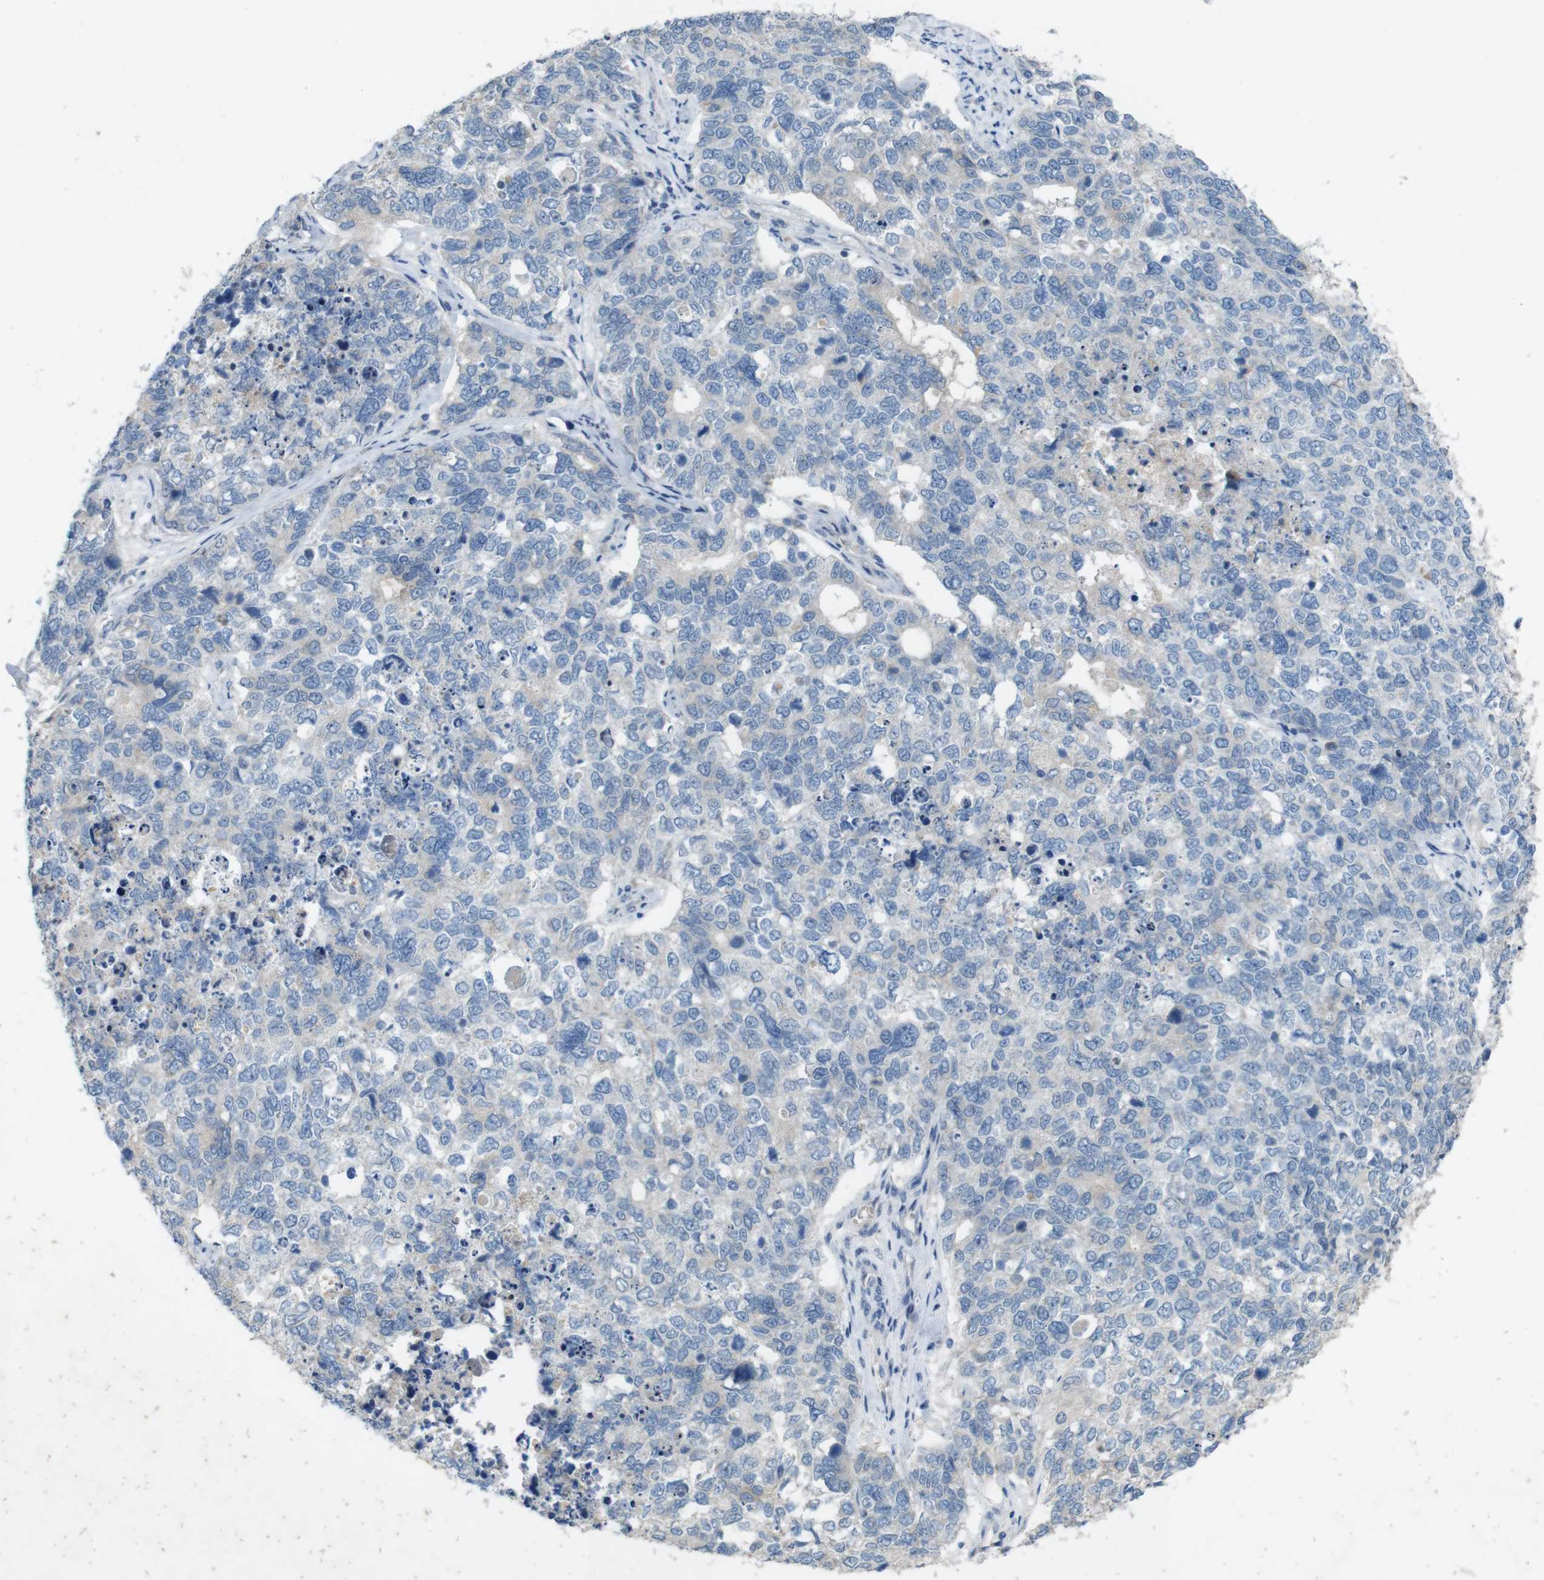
{"staining": {"intensity": "negative", "quantity": "none", "location": "none"}, "tissue": "cervical cancer", "cell_type": "Tumor cells", "image_type": "cancer", "snomed": [{"axis": "morphology", "description": "Squamous cell carcinoma, NOS"}, {"axis": "topography", "description": "Cervix"}], "caption": "A high-resolution histopathology image shows immunohistochemistry staining of cervical cancer, which demonstrates no significant positivity in tumor cells. (Brightfield microscopy of DAB (3,3'-diaminobenzidine) immunohistochemistry at high magnification).", "gene": "MOGAT3", "patient": {"sex": "female", "age": 63}}